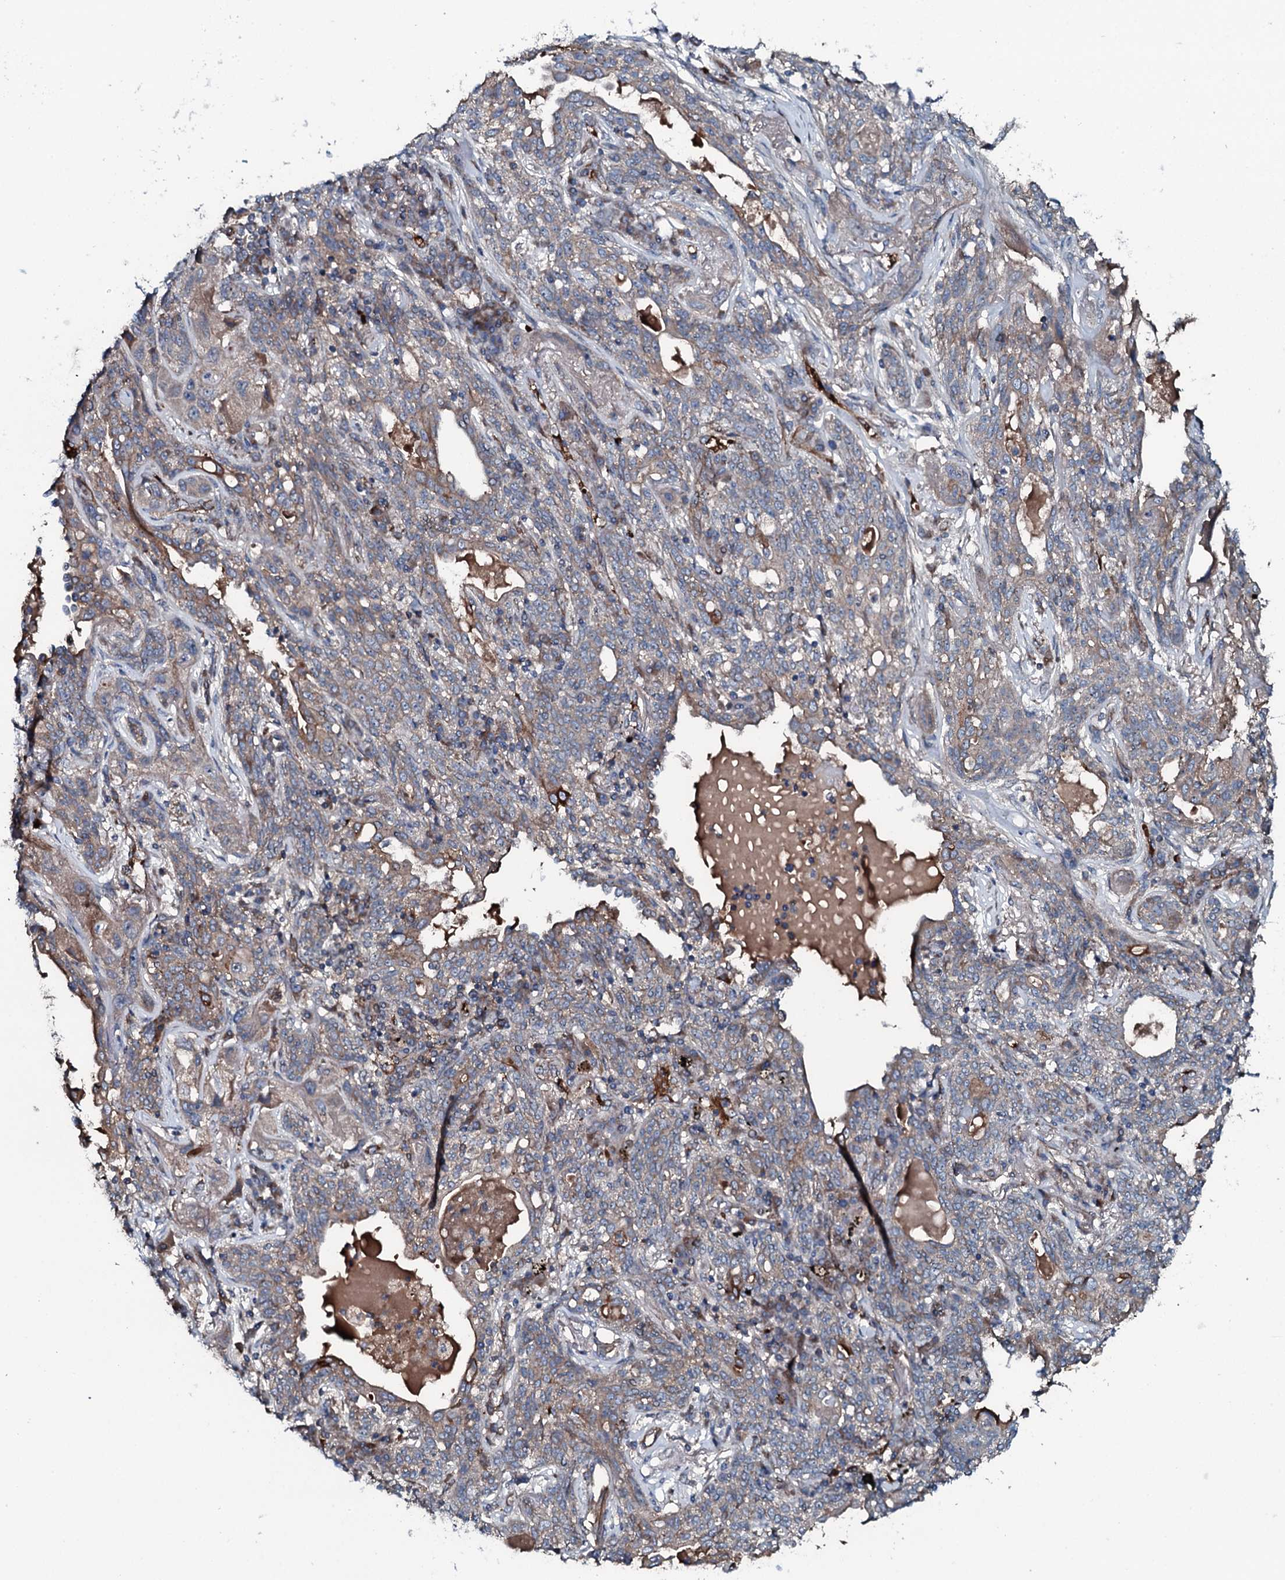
{"staining": {"intensity": "moderate", "quantity": "25%-75%", "location": "cytoplasmic/membranous"}, "tissue": "lung cancer", "cell_type": "Tumor cells", "image_type": "cancer", "snomed": [{"axis": "morphology", "description": "Squamous cell carcinoma, NOS"}, {"axis": "topography", "description": "Lung"}], "caption": "A brown stain highlights moderate cytoplasmic/membranous expression of a protein in human squamous cell carcinoma (lung) tumor cells.", "gene": "TRIM7", "patient": {"sex": "female", "age": 70}}